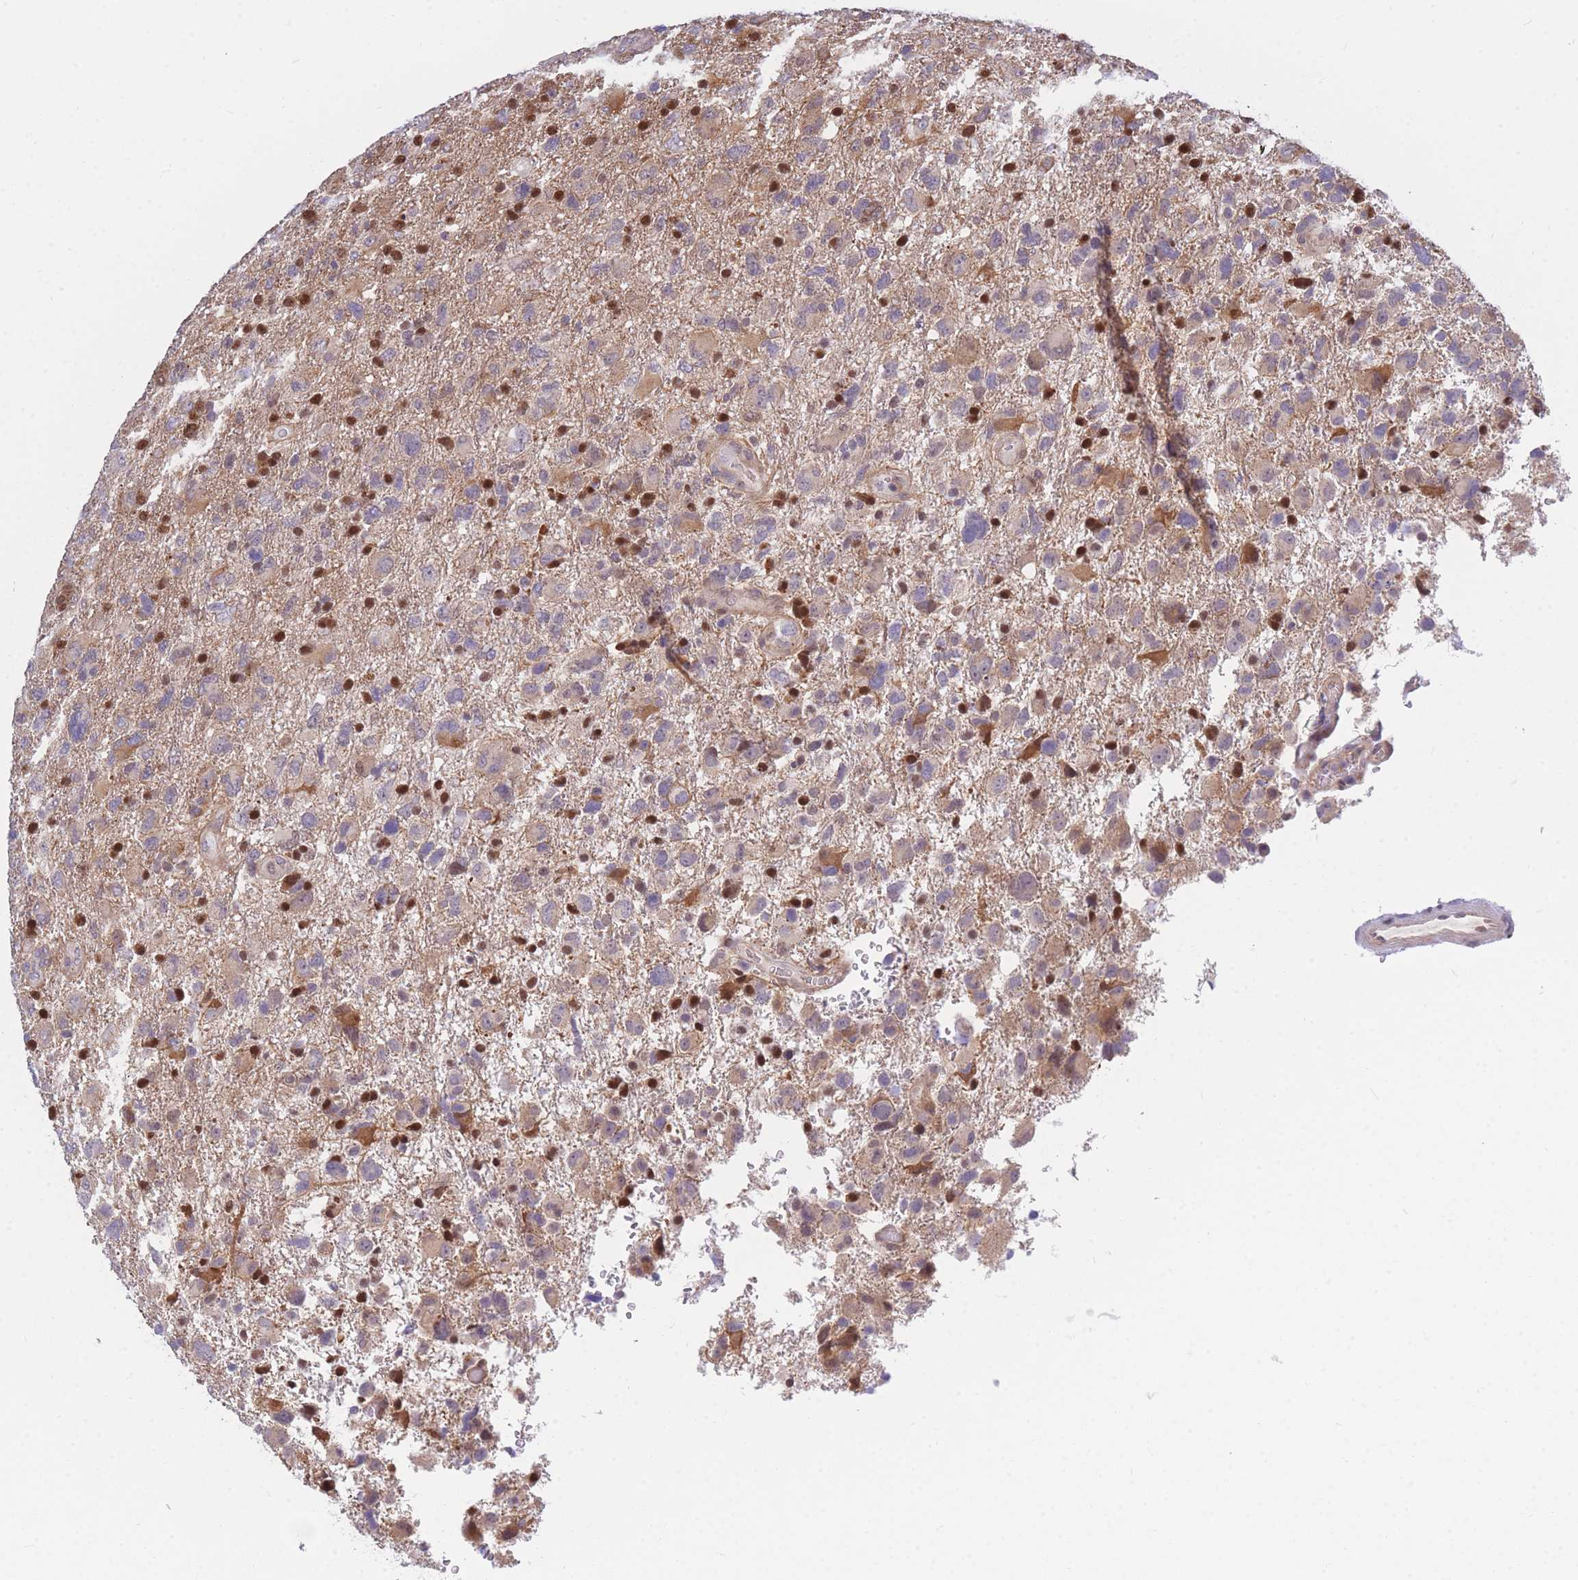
{"staining": {"intensity": "moderate", "quantity": "25%-75%", "location": "cytoplasmic/membranous,nuclear"}, "tissue": "glioma", "cell_type": "Tumor cells", "image_type": "cancer", "snomed": [{"axis": "morphology", "description": "Glioma, malignant, High grade"}, {"axis": "topography", "description": "Brain"}], "caption": "Human glioma stained with a brown dye exhibits moderate cytoplasmic/membranous and nuclear positive staining in about 25%-75% of tumor cells.", "gene": "CRACD", "patient": {"sex": "male", "age": 61}}